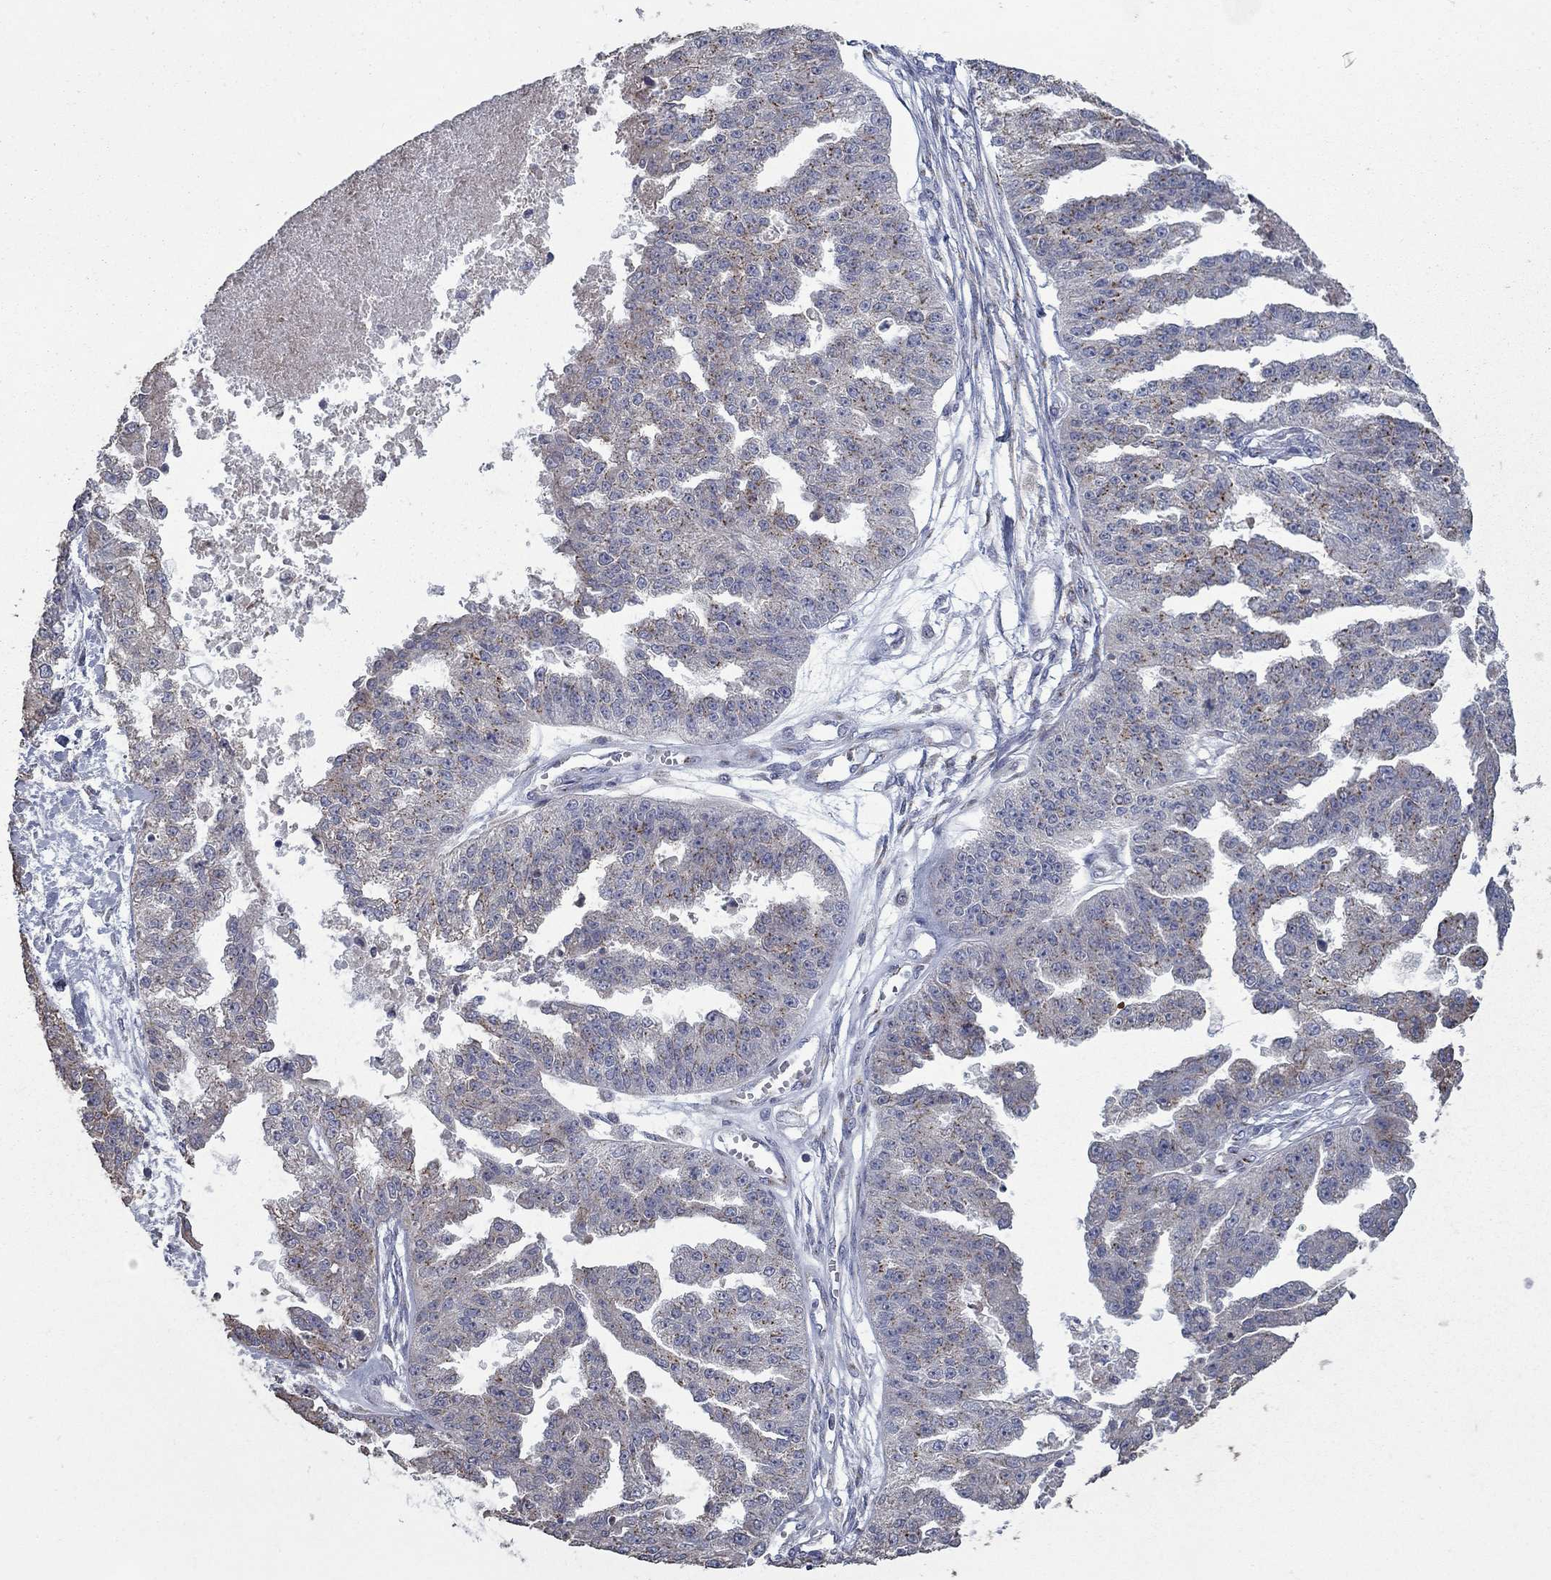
{"staining": {"intensity": "weak", "quantity": "25%-75%", "location": "cytoplasmic/membranous"}, "tissue": "ovarian cancer", "cell_type": "Tumor cells", "image_type": "cancer", "snomed": [{"axis": "morphology", "description": "Cystadenocarcinoma, serous, NOS"}, {"axis": "topography", "description": "Ovary"}], "caption": "This is an image of IHC staining of ovarian serous cystadenocarcinoma, which shows weak positivity in the cytoplasmic/membranous of tumor cells.", "gene": "KIAA0319L", "patient": {"sex": "female", "age": 58}}